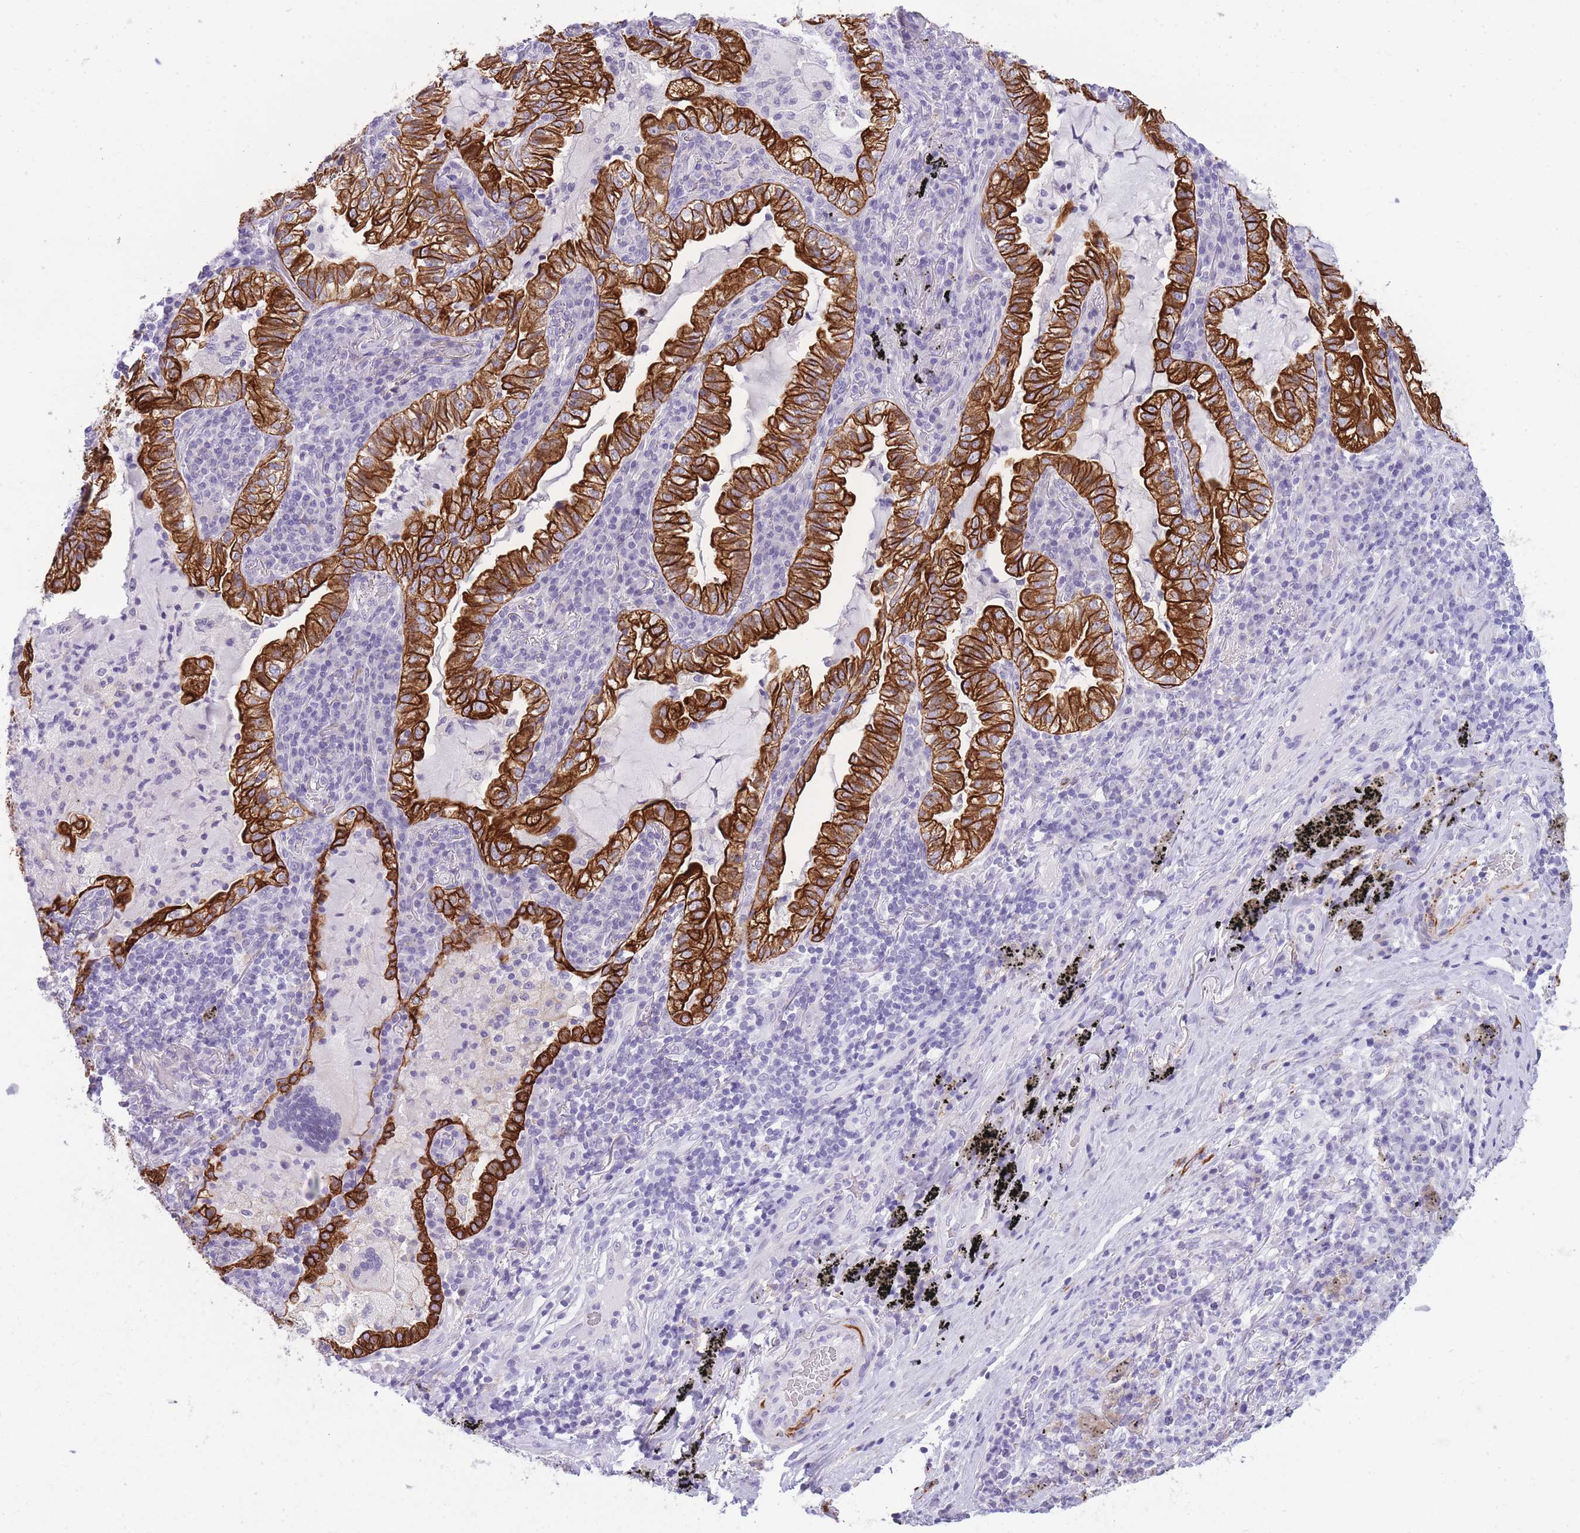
{"staining": {"intensity": "strong", "quantity": ">75%", "location": "cytoplasmic/membranous"}, "tissue": "lung cancer", "cell_type": "Tumor cells", "image_type": "cancer", "snomed": [{"axis": "morphology", "description": "Adenocarcinoma, NOS"}, {"axis": "topography", "description": "Lung"}], "caption": "Lung cancer (adenocarcinoma) stained for a protein (brown) demonstrates strong cytoplasmic/membranous positive staining in approximately >75% of tumor cells.", "gene": "RADX", "patient": {"sex": "female", "age": 73}}